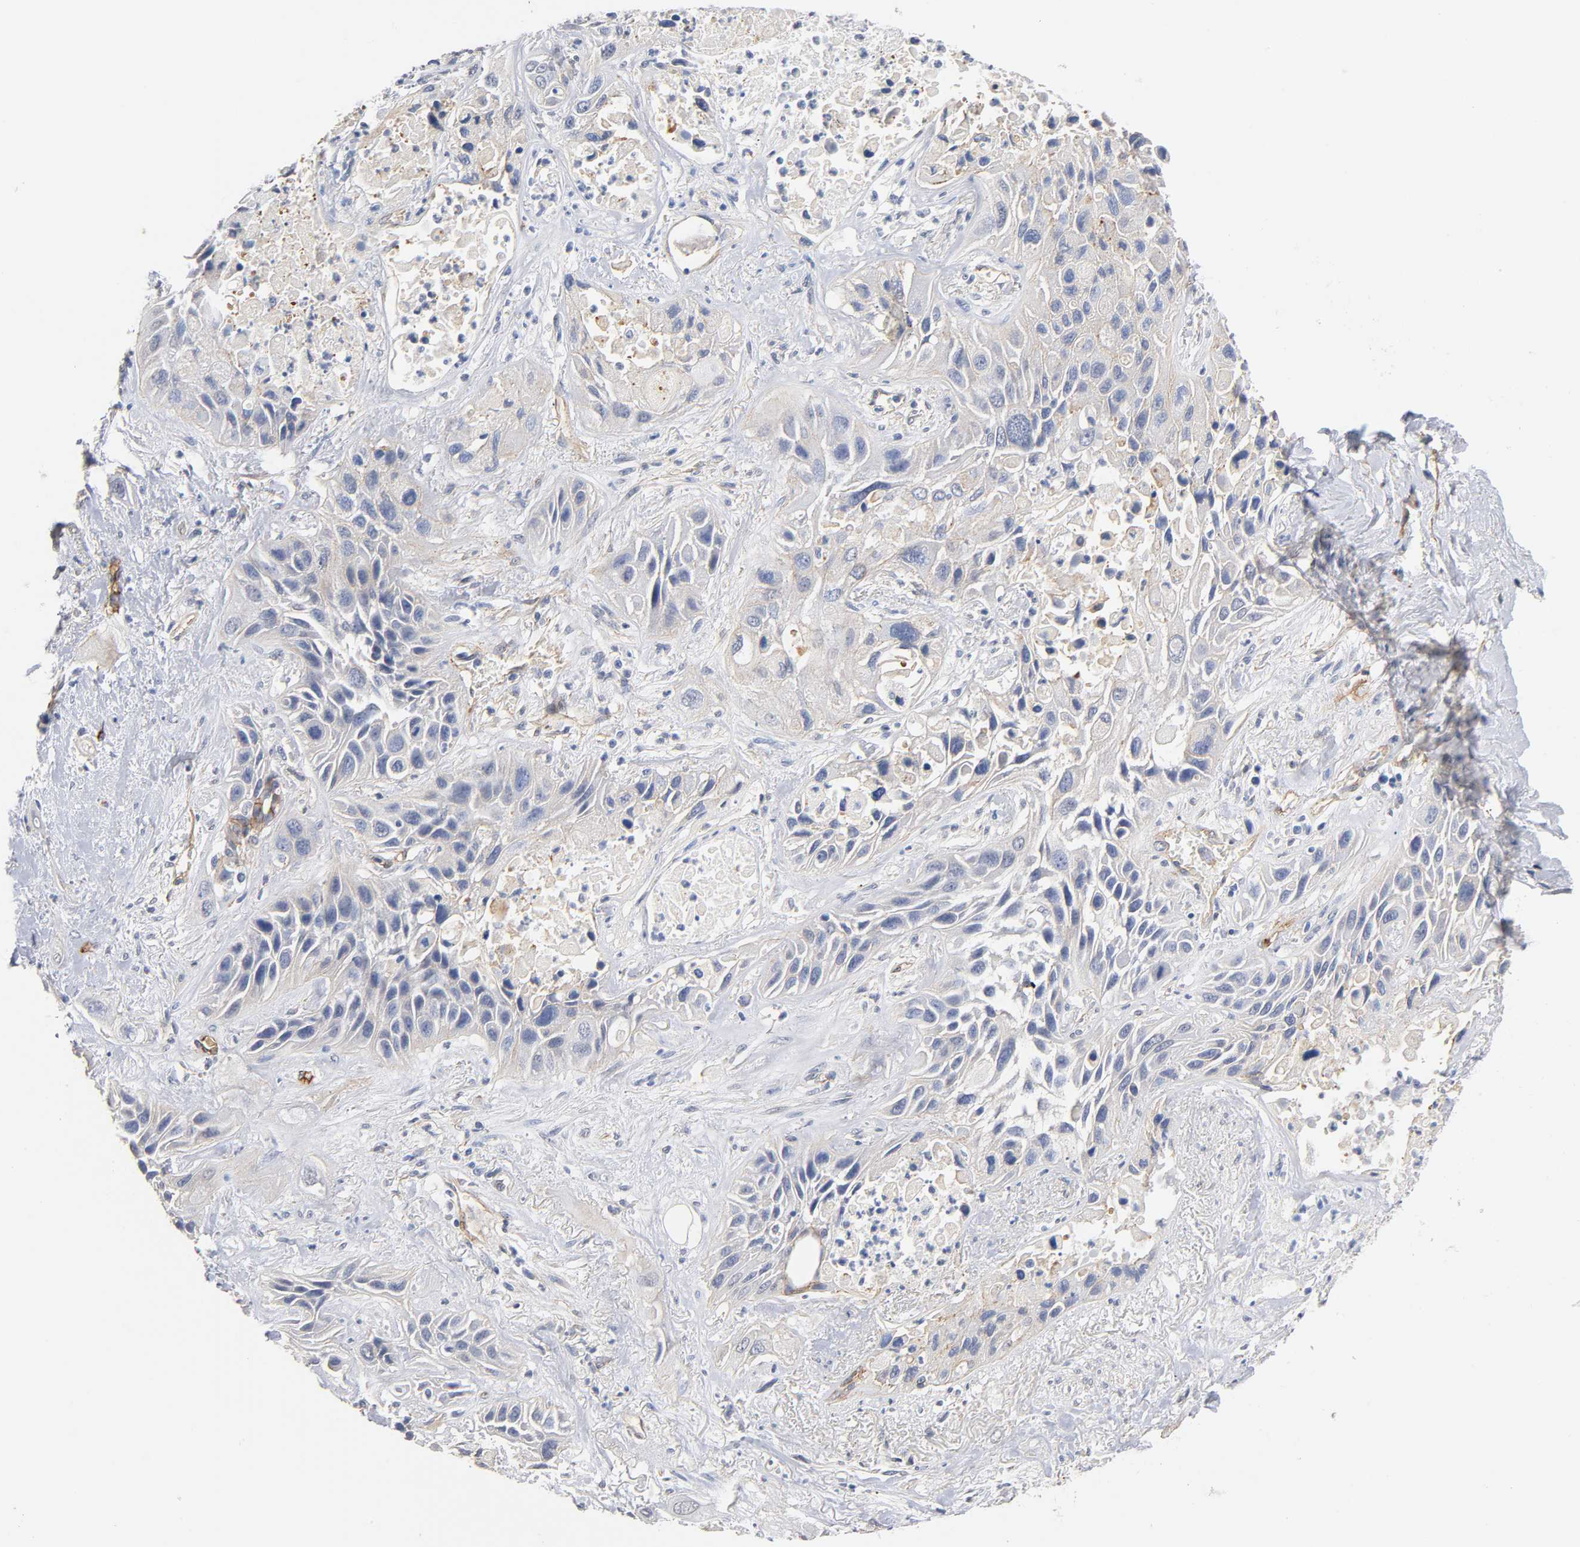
{"staining": {"intensity": "negative", "quantity": "none", "location": "none"}, "tissue": "lung cancer", "cell_type": "Tumor cells", "image_type": "cancer", "snomed": [{"axis": "morphology", "description": "Squamous cell carcinoma, NOS"}, {"axis": "topography", "description": "Lung"}], "caption": "High magnification brightfield microscopy of lung cancer (squamous cell carcinoma) stained with DAB (brown) and counterstained with hematoxylin (blue): tumor cells show no significant staining. The staining is performed using DAB brown chromogen with nuclei counter-stained in using hematoxylin.", "gene": "SPTAN1", "patient": {"sex": "female", "age": 76}}